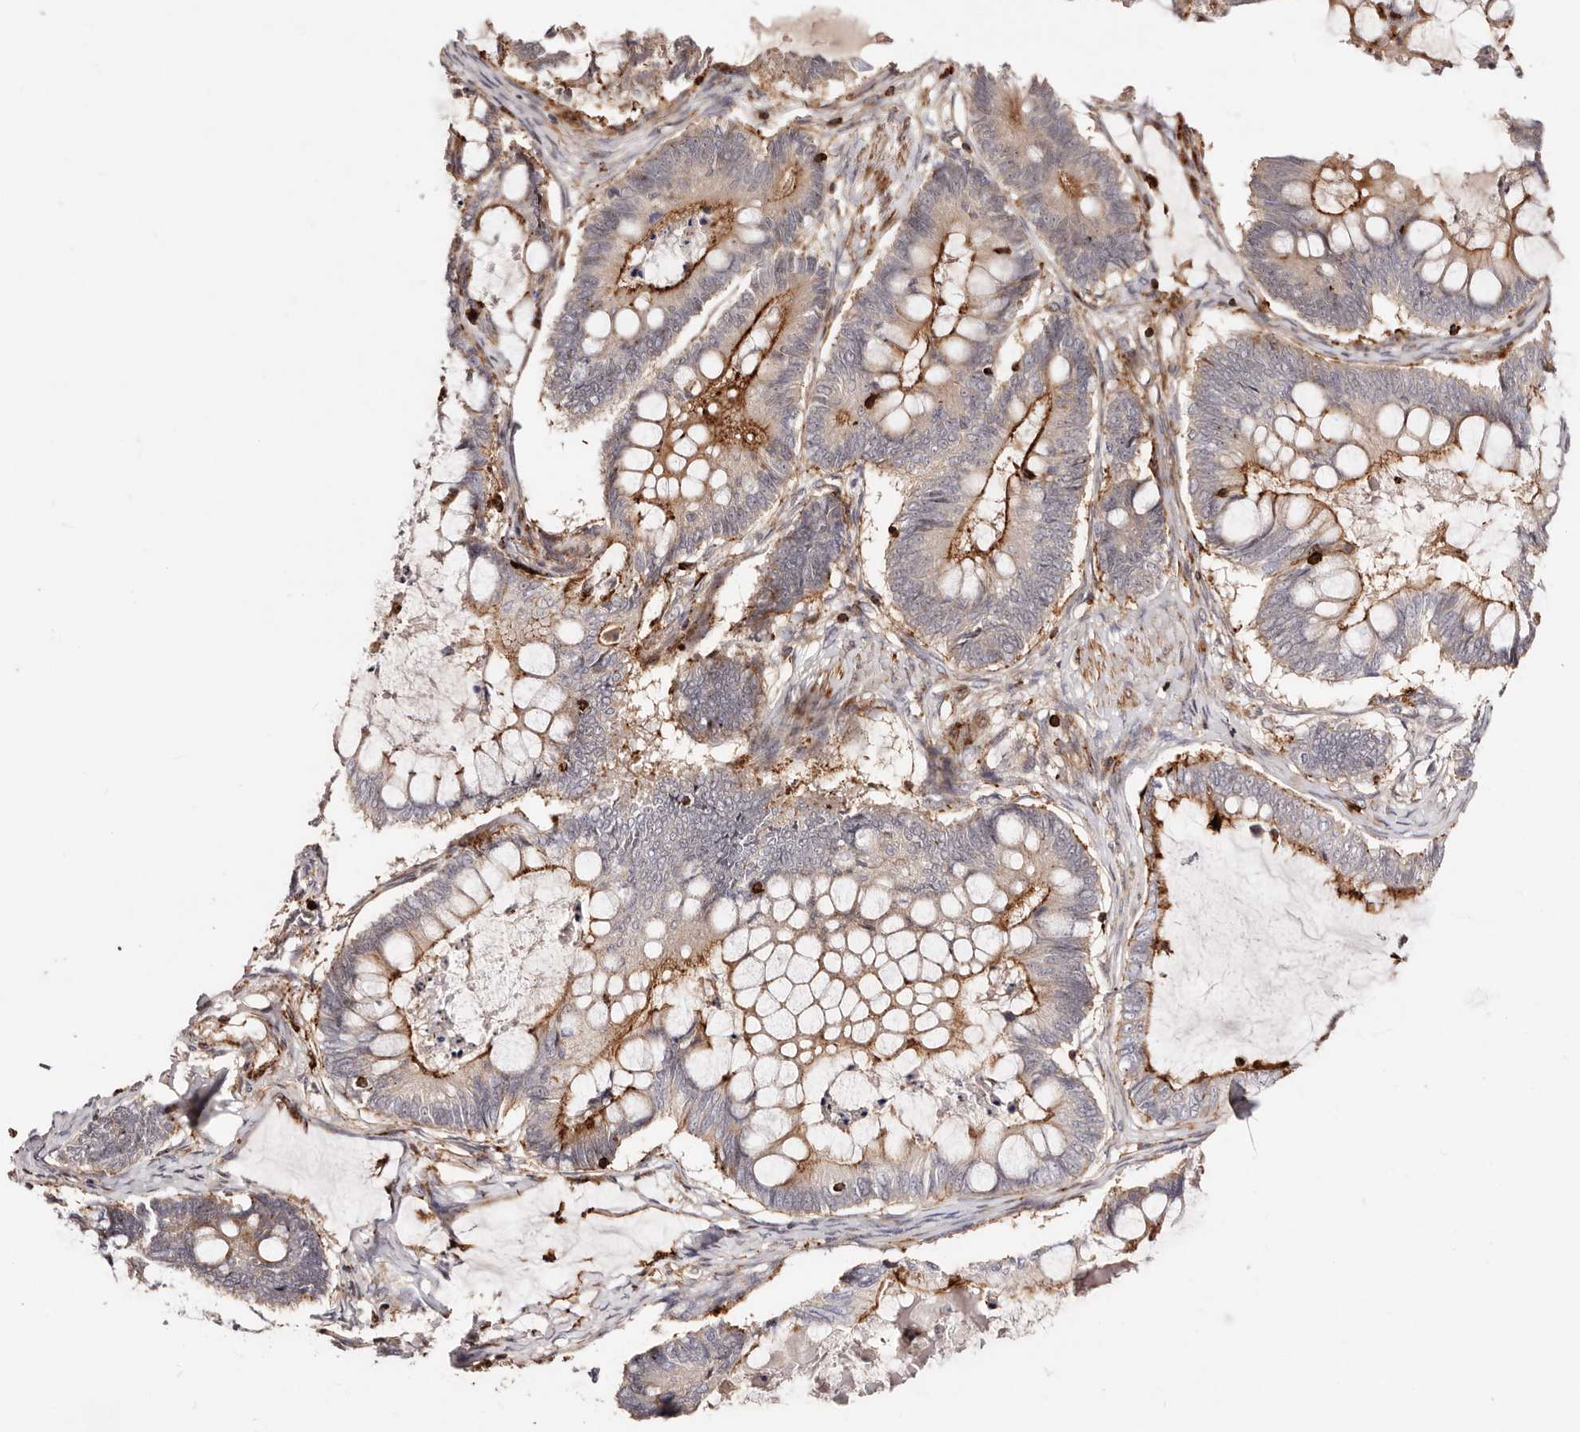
{"staining": {"intensity": "moderate", "quantity": "25%-75%", "location": "cytoplasmic/membranous"}, "tissue": "ovarian cancer", "cell_type": "Tumor cells", "image_type": "cancer", "snomed": [{"axis": "morphology", "description": "Cystadenocarcinoma, mucinous, NOS"}, {"axis": "topography", "description": "Ovary"}], "caption": "DAB (3,3'-diaminobenzidine) immunohistochemical staining of ovarian cancer demonstrates moderate cytoplasmic/membranous protein staining in about 25%-75% of tumor cells. (Brightfield microscopy of DAB IHC at high magnification).", "gene": "PTPN22", "patient": {"sex": "female", "age": 61}}